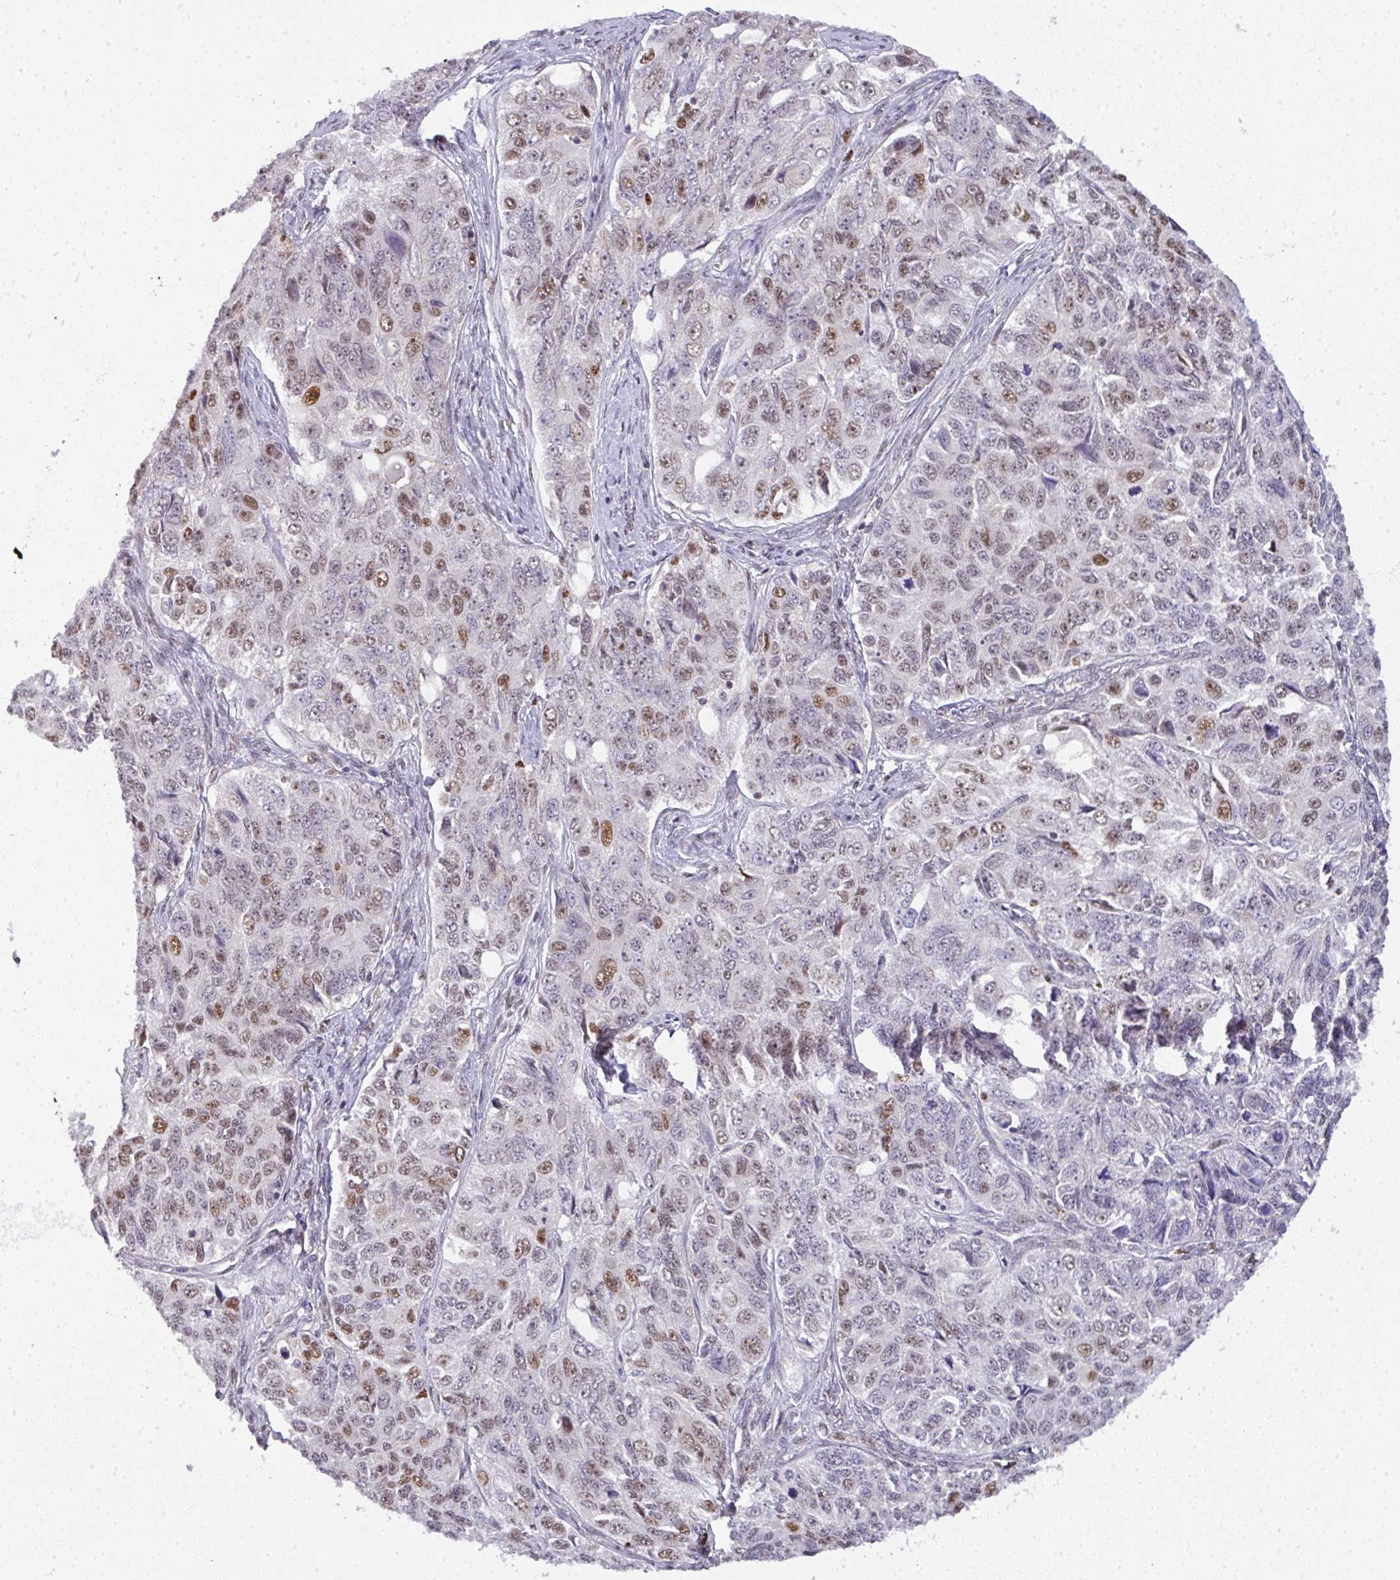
{"staining": {"intensity": "moderate", "quantity": "25%-75%", "location": "nuclear"}, "tissue": "ovarian cancer", "cell_type": "Tumor cells", "image_type": "cancer", "snomed": [{"axis": "morphology", "description": "Carcinoma, endometroid"}, {"axis": "topography", "description": "Ovary"}], "caption": "IHC (DAB) staining of ovarian endometroid carcinoma reveals moderate nuclear protein staining in about 25%-75% of tumor cells.", "gene": "BBX", "patient": {"sex": "female", "age": 51}}